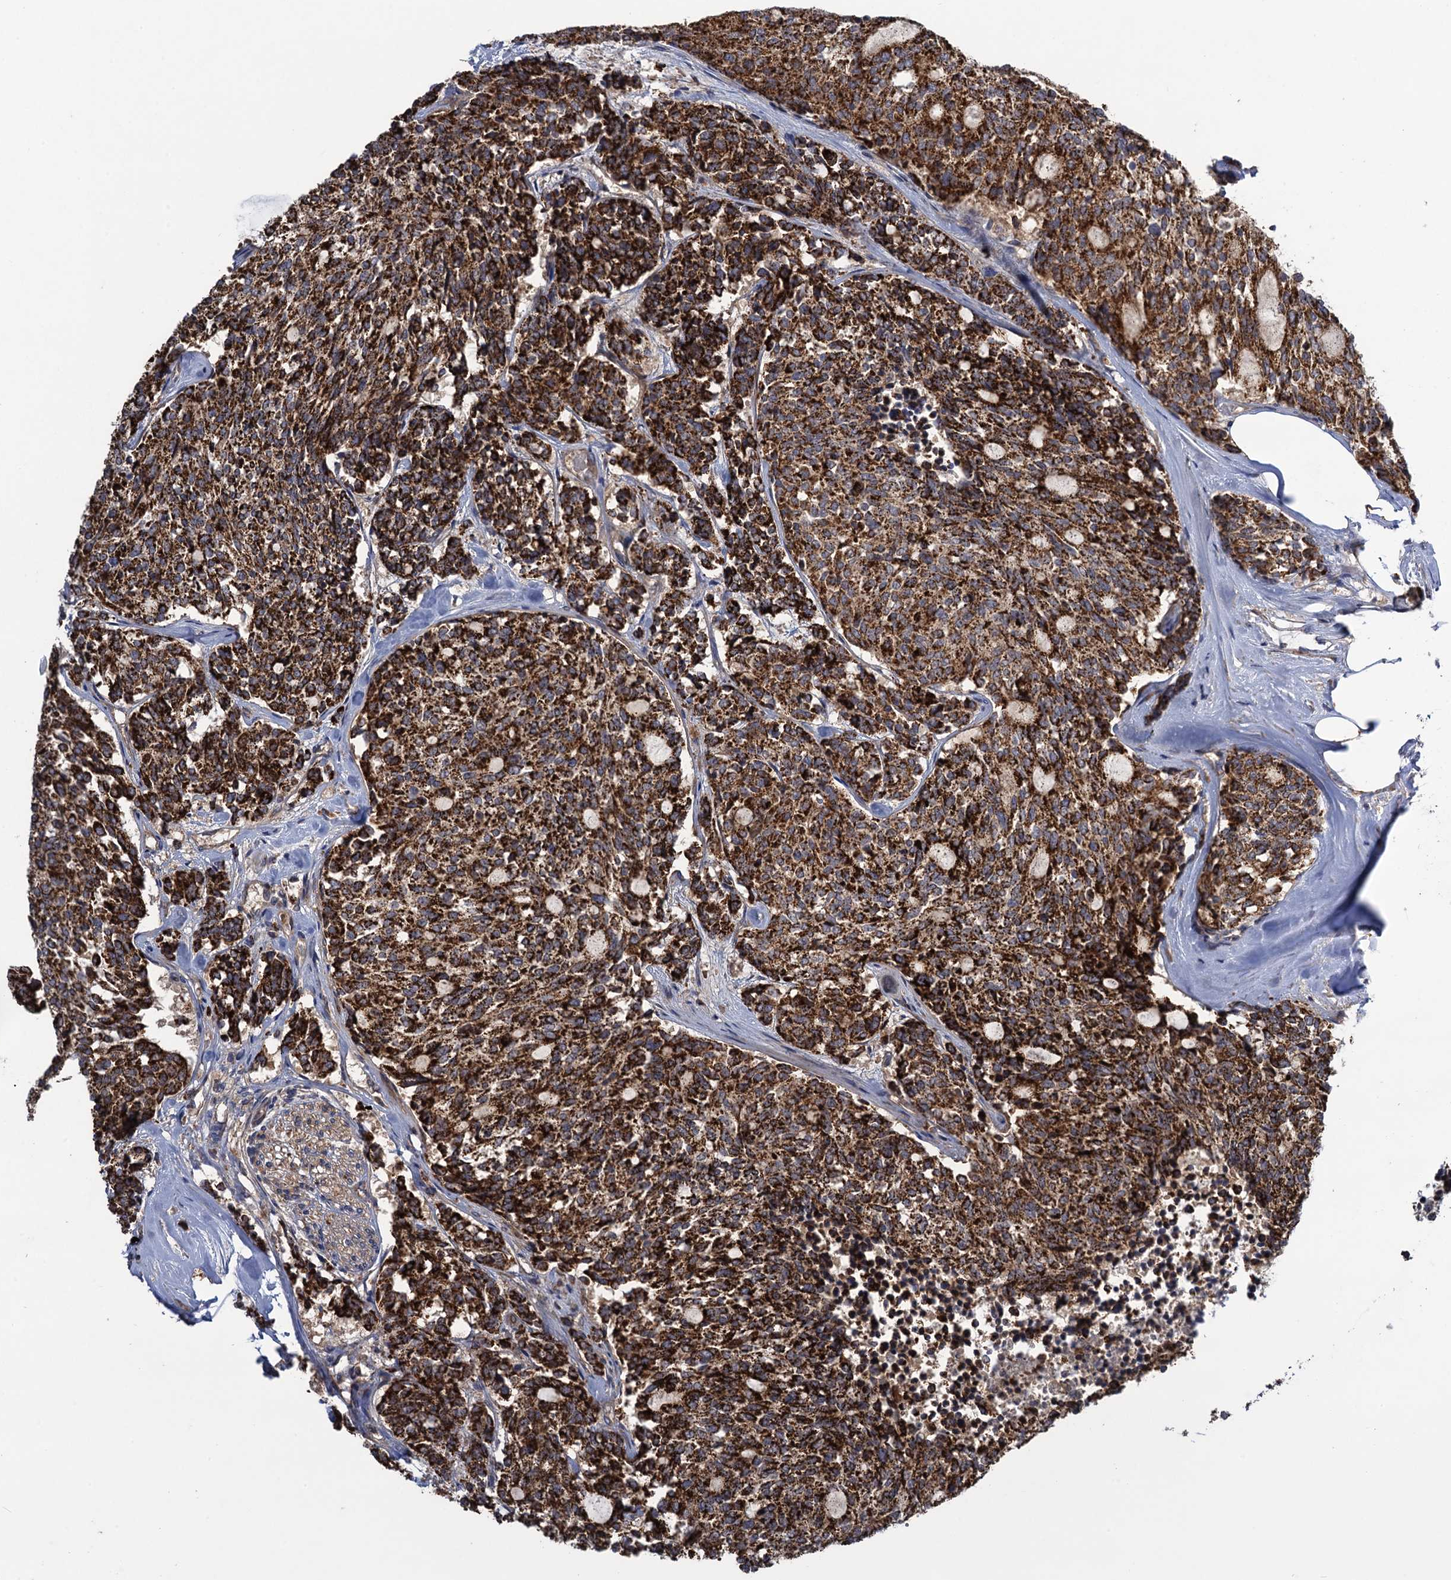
{"staining": {"intensity": "strong", "quantity": ">75%", "location": "cytoplasmic/membranous"}, "tissue": "carcinoid", "cell_type": "Tumor cells", "image_type": "cancer", "snomed": [{"axis": "morphology", "description": "Carcinoid, malignant, NOS"}, {"axis": "topography", "description": "Pancreas"}], "caption": "IHC image of neoplastic tissue: carcinoid (malignant) stained using immunohistochemistry exhibits high levels of strong protein expression localized specifically in the cytoplasmic/membranous of tumor cells, appearing as a cytoplasmic/membranous brown color.", "gene": "WDR88", "patient": {"sex": "female", "age": 54}}